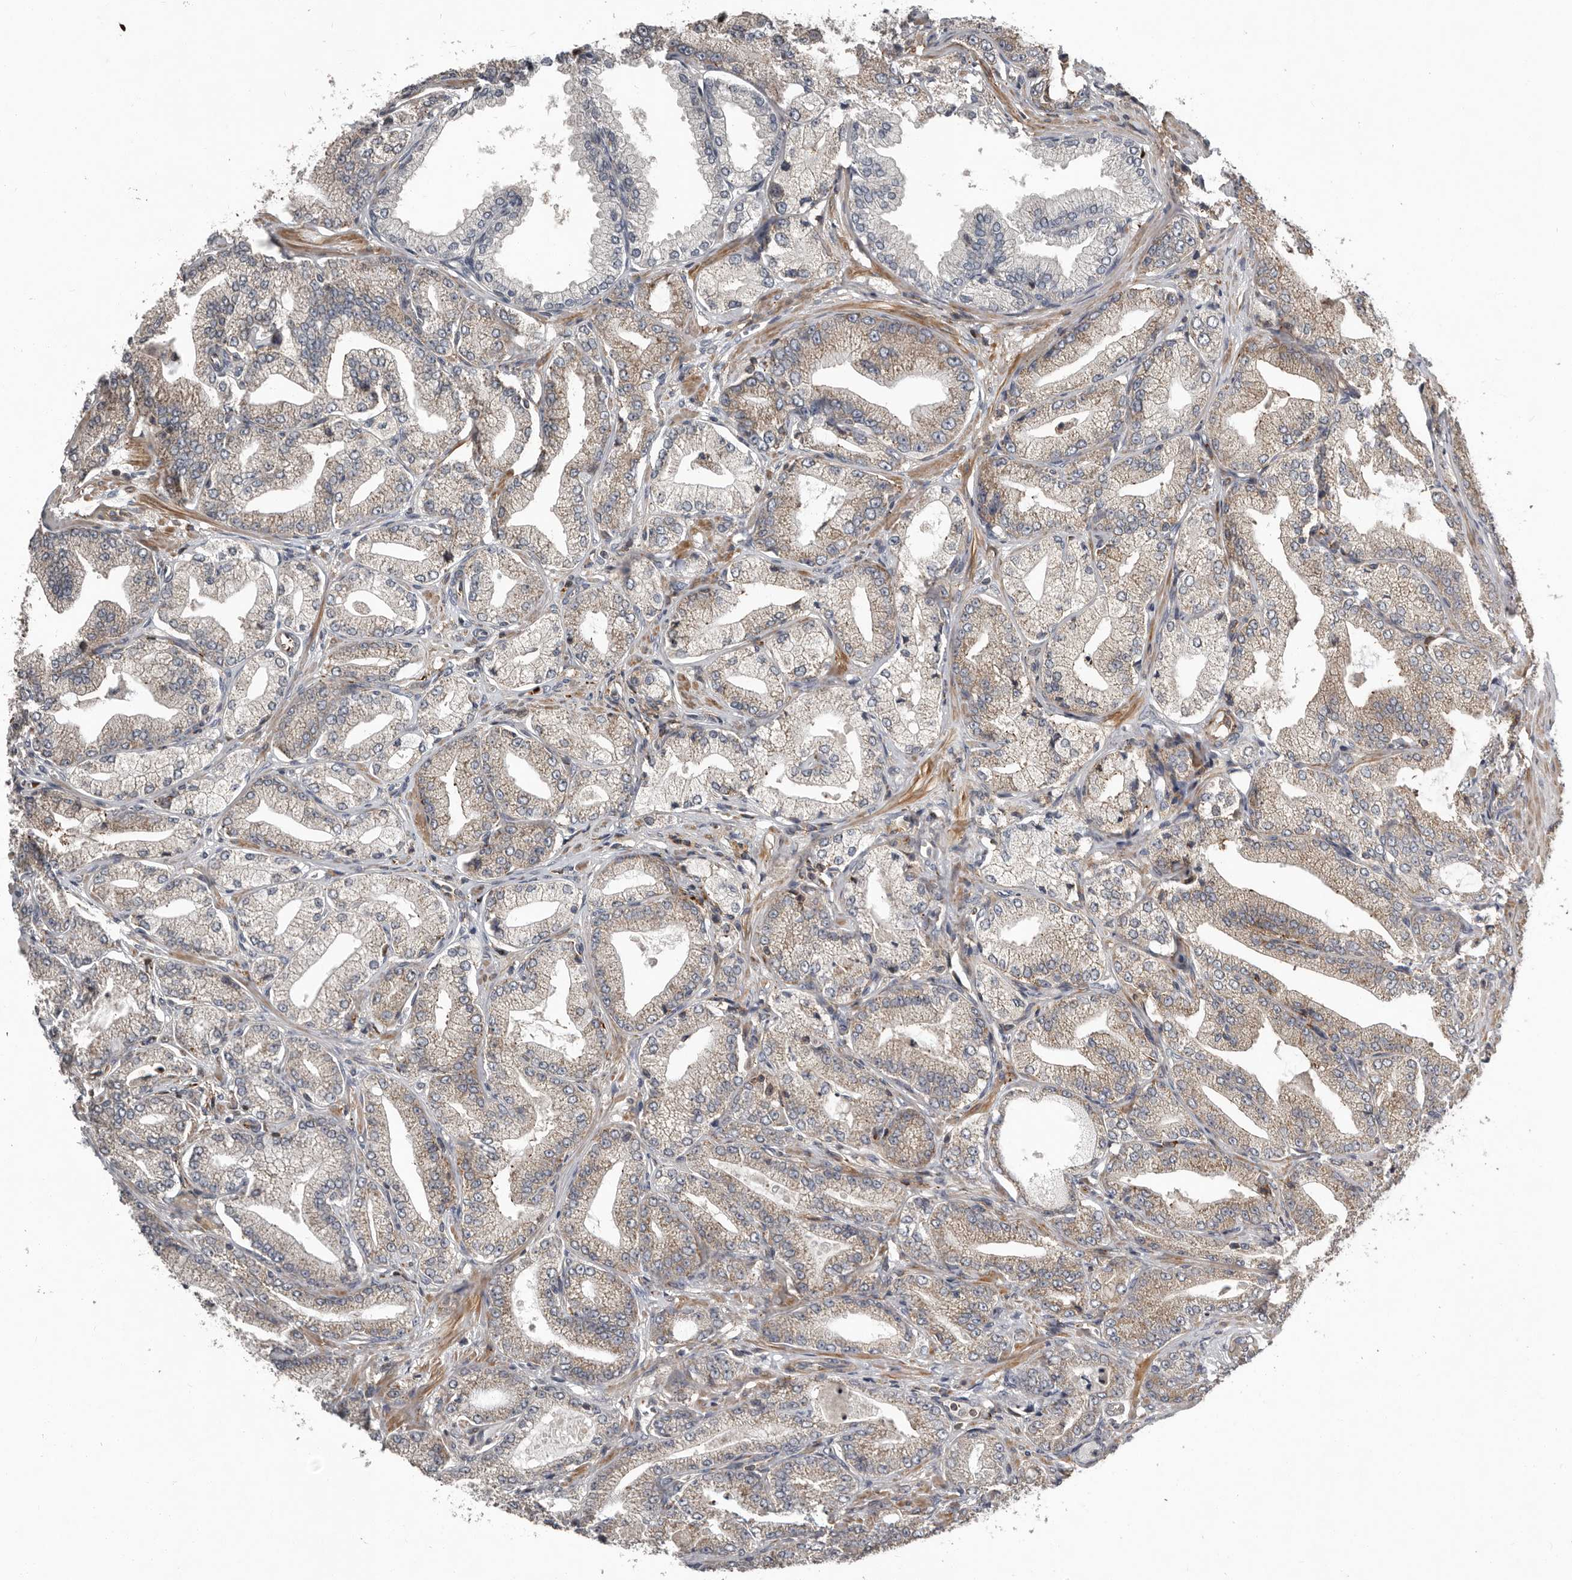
{"staining": {"intensity": "weak", "quantity": "25%-75%", "location": "cytoplasmic/membranous"}, "tissue": "prostate cancer", "cell_type": "Tumor cells", "image_type": "cancer", "snomed": [{"axis": "morphology", "description": "Adenocarcinoma, Low grade"}, {"axis": "topography", "description": "Prostate"}], "caption": "An image of human prostate adenocarcinoma (low-grade) stained for a protein displays weak cytoplasmic/membranous brown staining in tumor cells. (Brightfield microscopy of DAB IHC at high magnification).", "gene": "FBXO31", "patient": {"sex": "male", "age": 63}}